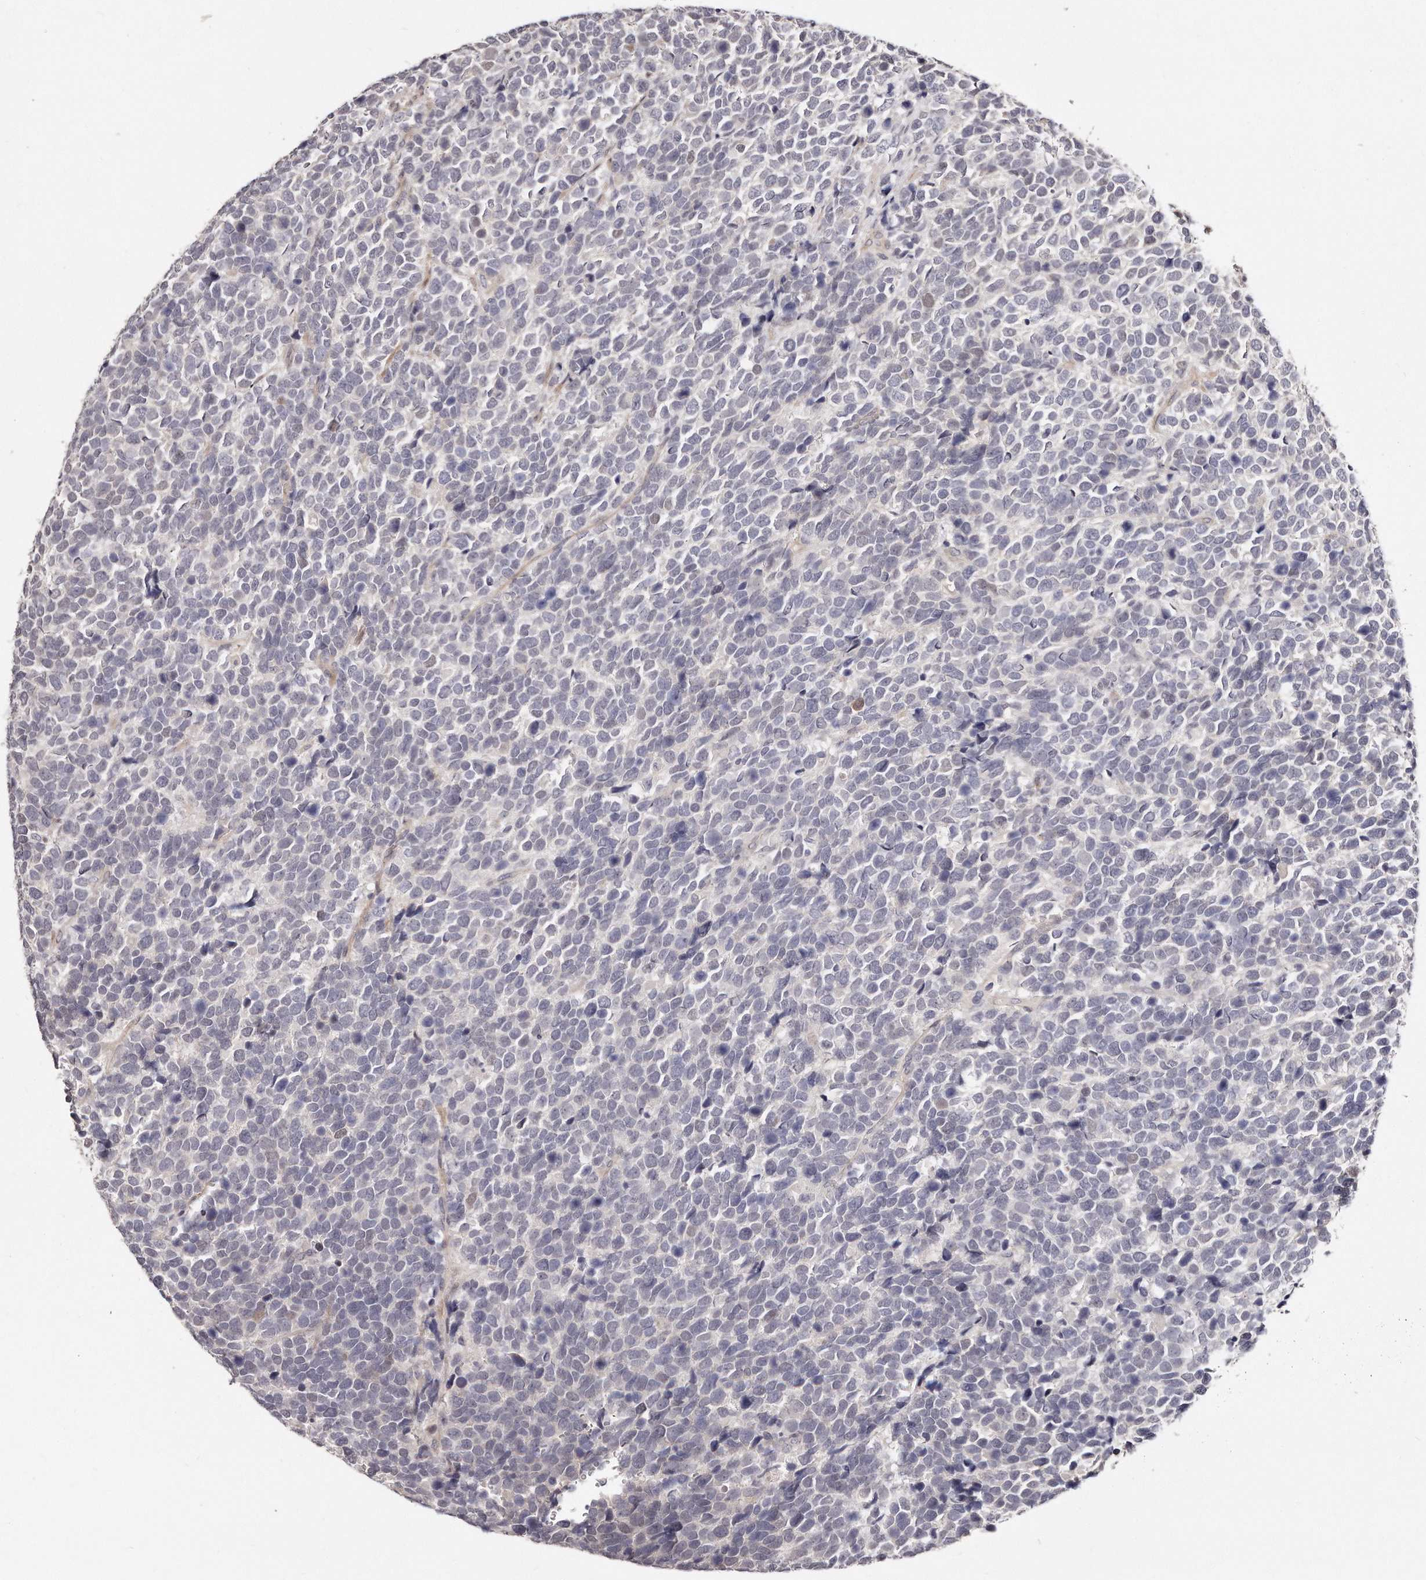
{"staining": {"intensity": "negative", "quantity": "none", "location": "none"}, "tissue": "urothelial cancer", "cell_type": "Tumor cells", "image_type": "cancer", "snomed": [{"axis": "morphology", "description": "Urothelial carcinoma, High grade"}, {"axis": "topography", "description": "Urinary bladder"}], "caption": "IHC photomicrograph of human high-grade urothelial carcinoma stained for a protein (brown), which shows no staining in tumor cells.", "gene": "CASZ1", "patient": {"sex": "female", "age": 82}}